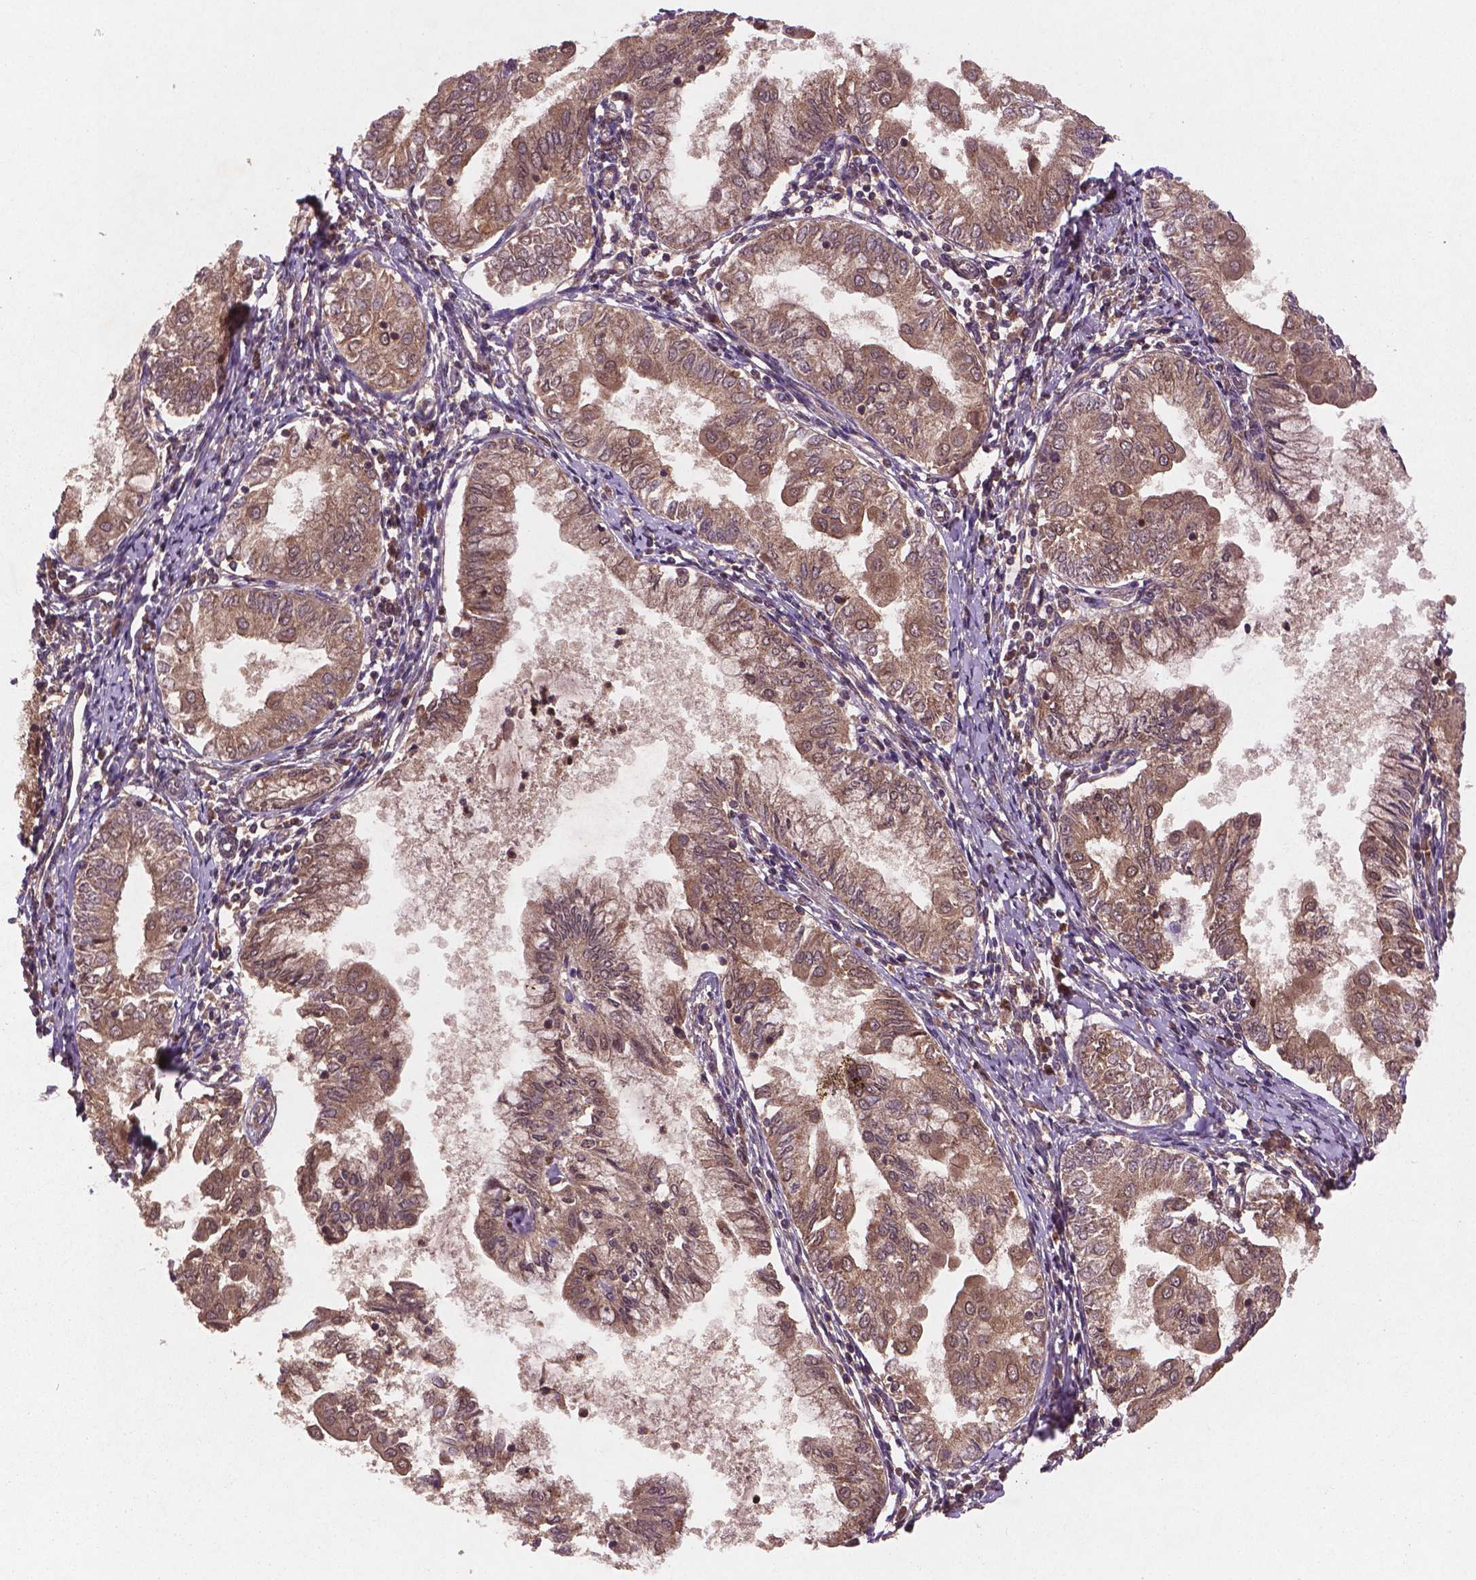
{"staining": {"intensity": "moderate", "quantity": ">75%", "location": "cytoplasmic/membranous"}, "tissue": "endometrial cancer", "cell_type": "Tumor cells", "image_type": "cancer", "snomed": [{"axis": "morphology", "description": "Adenocarcinoma, NOS"}, {"axis": "topography", "description": "Endometrium"}], "caption": "The image shows staining of endometrial adenocarcinoma, revealing moderate cytoplasmic/membranous protein staining (brown color) within tumor cells. The staining was performed using DAB (3,3'-diaminobenzidine) to visualize the protein expression in brown, while the nuclei were stained in blue with hematoxylin (Magnification: 20x).", "gene": "NIPAL2", "patient": {"sex": "female", "age": 68}}